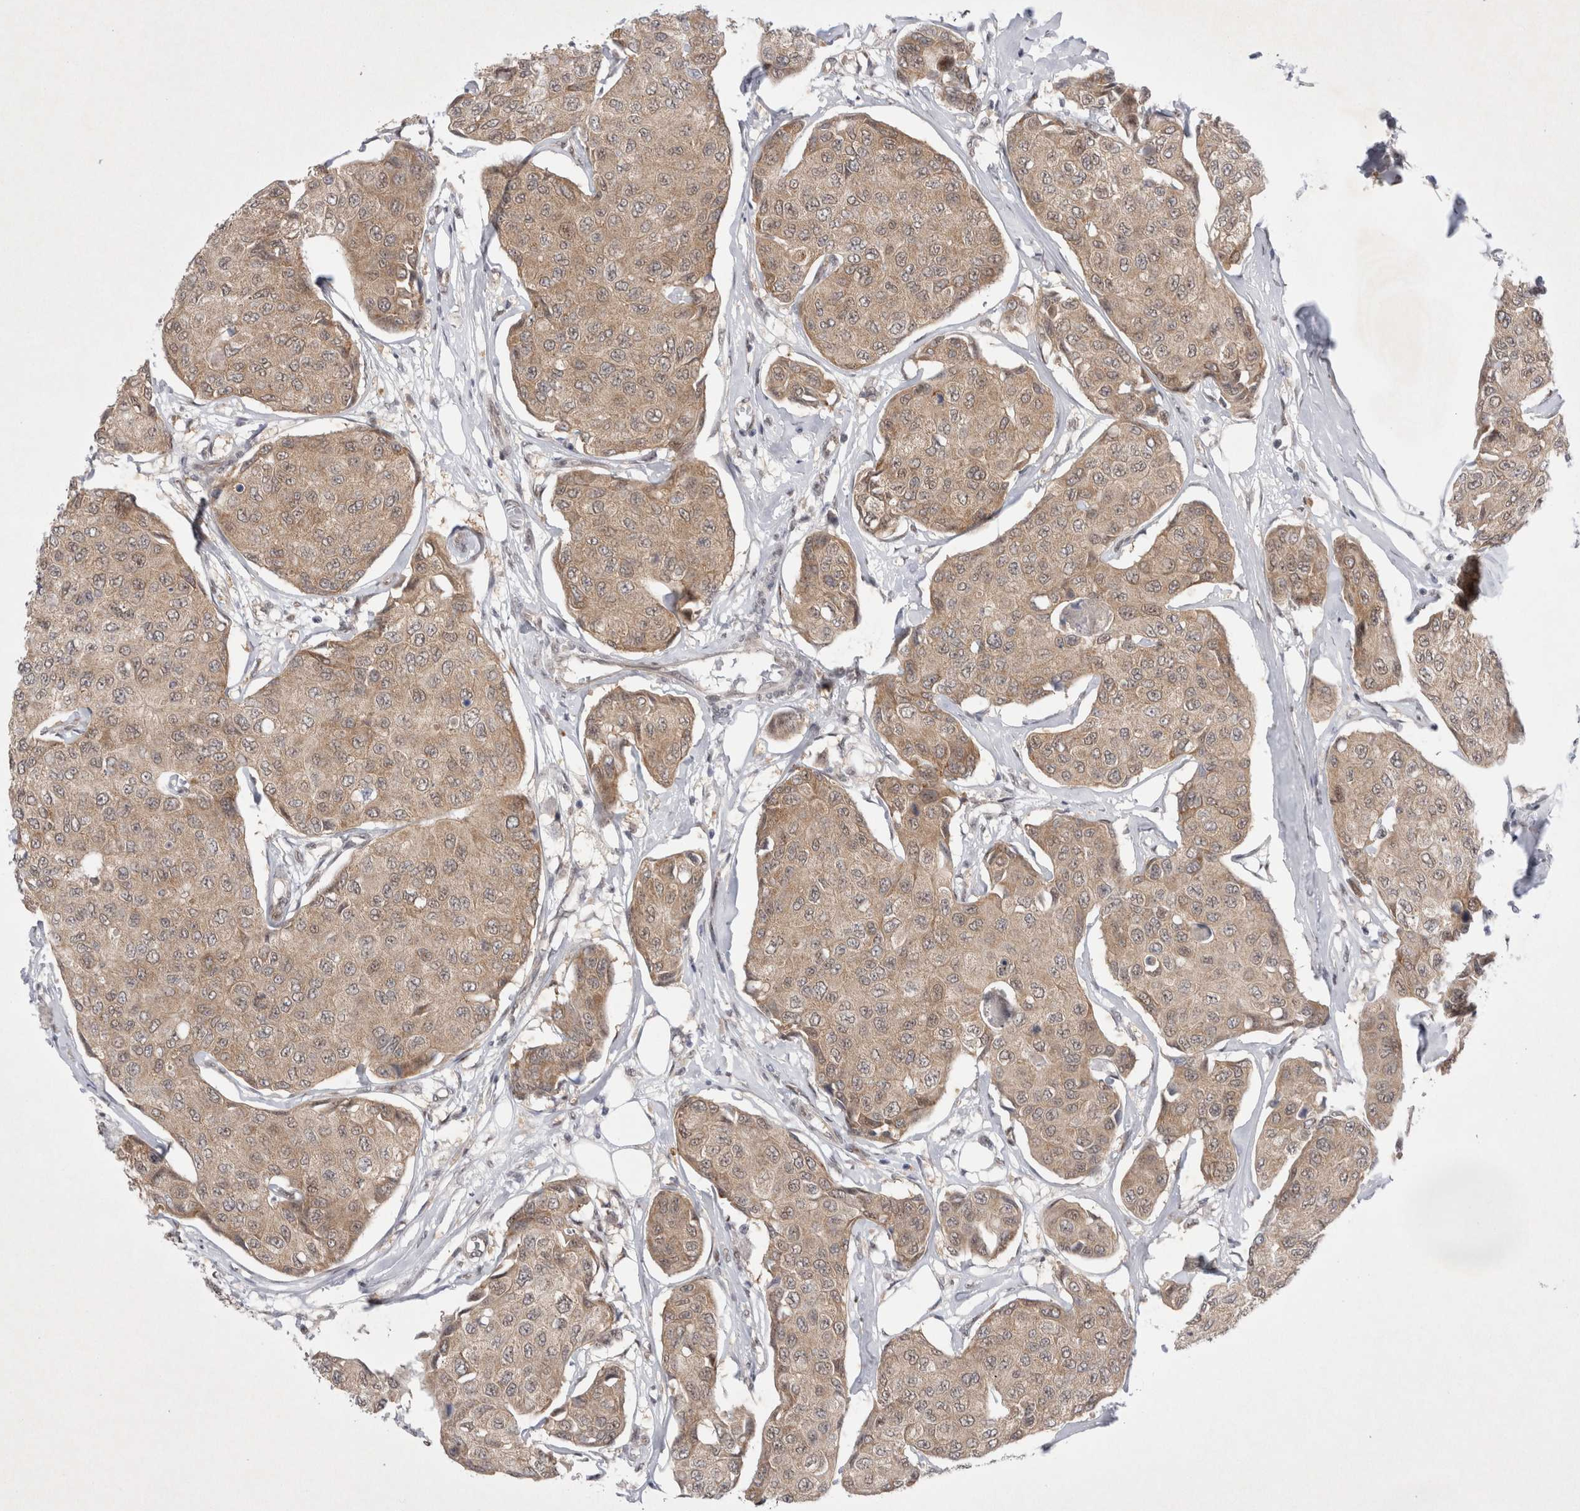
{"staining": {"intensity": "weak", "quantity": ">75%", "location": "cytoplasmic/membranous"}, "tissue": "breast cancer", "cell_type": "Tumor cells", "image_type": "cancer", "snomed": [{"axis": "morphology", "description": "Duct carcinoma"}, {"axis": "topography", "description": "Breast"}], "caption": "Human breast intraductal carcinoma stained with a protein marker demonstrates weak staining in tumor cells.", "gene": "WIPF2", "patient": {"sex": "female", "age": 80}}